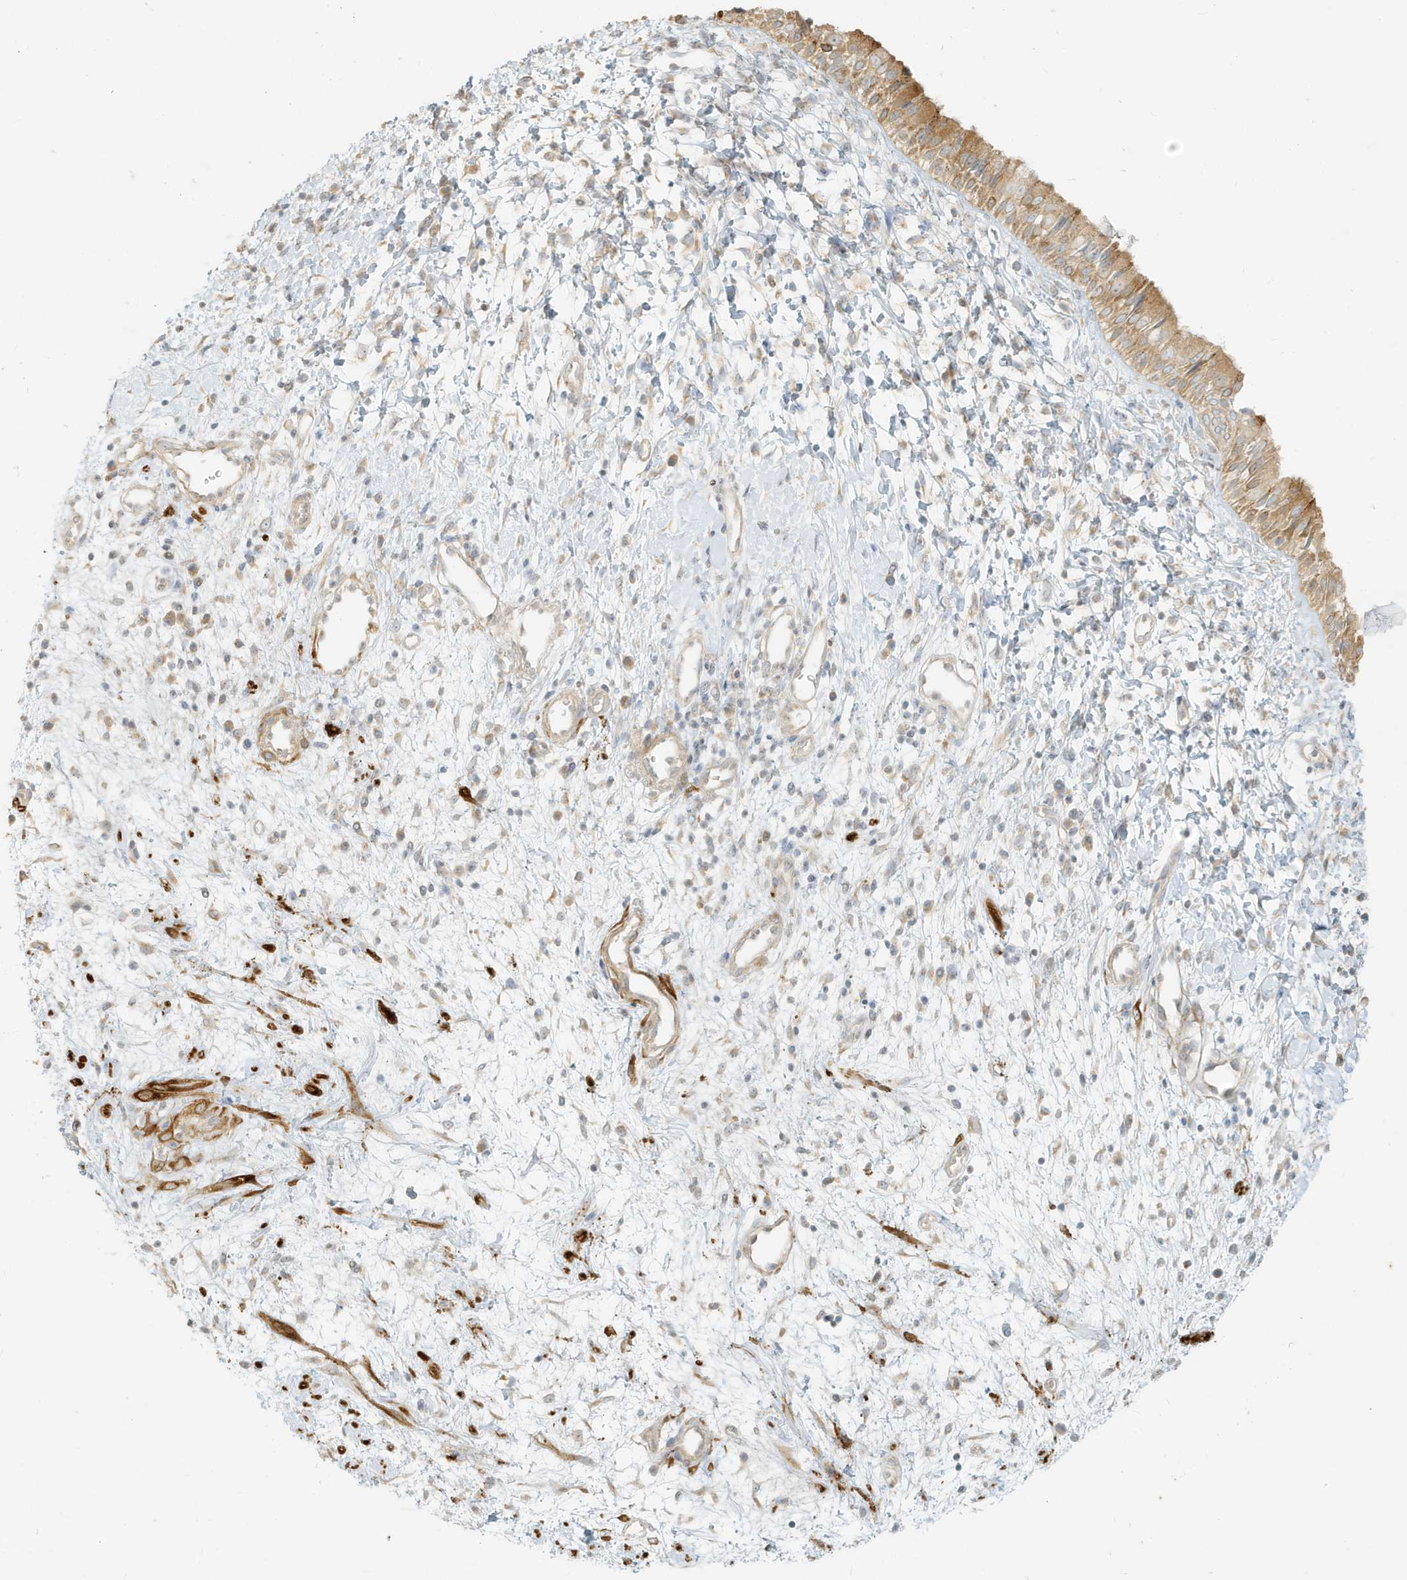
{"staining": {"intensity": "moderate", "quantity": ">75%", "location": "cytoplasmic/membranous"}, "tissue": "nasopharynx", "cell_type": "Respiratory epithelial cells", "image_type": "normal", "snomed": [{"axis": "morphology", "description": "Normal tissue, NOS"}, {"axis": "topography", "description": "Nasopharynx"}], "caption": "Benign nasopharynx reveals moderate cytoplasmic/membranous expression in about >75% of respiratory epithelial cells, visualized by immunohistochemistry.", "gene": "MCOLN1", "patient": {"sex": "male", "age": 22}}